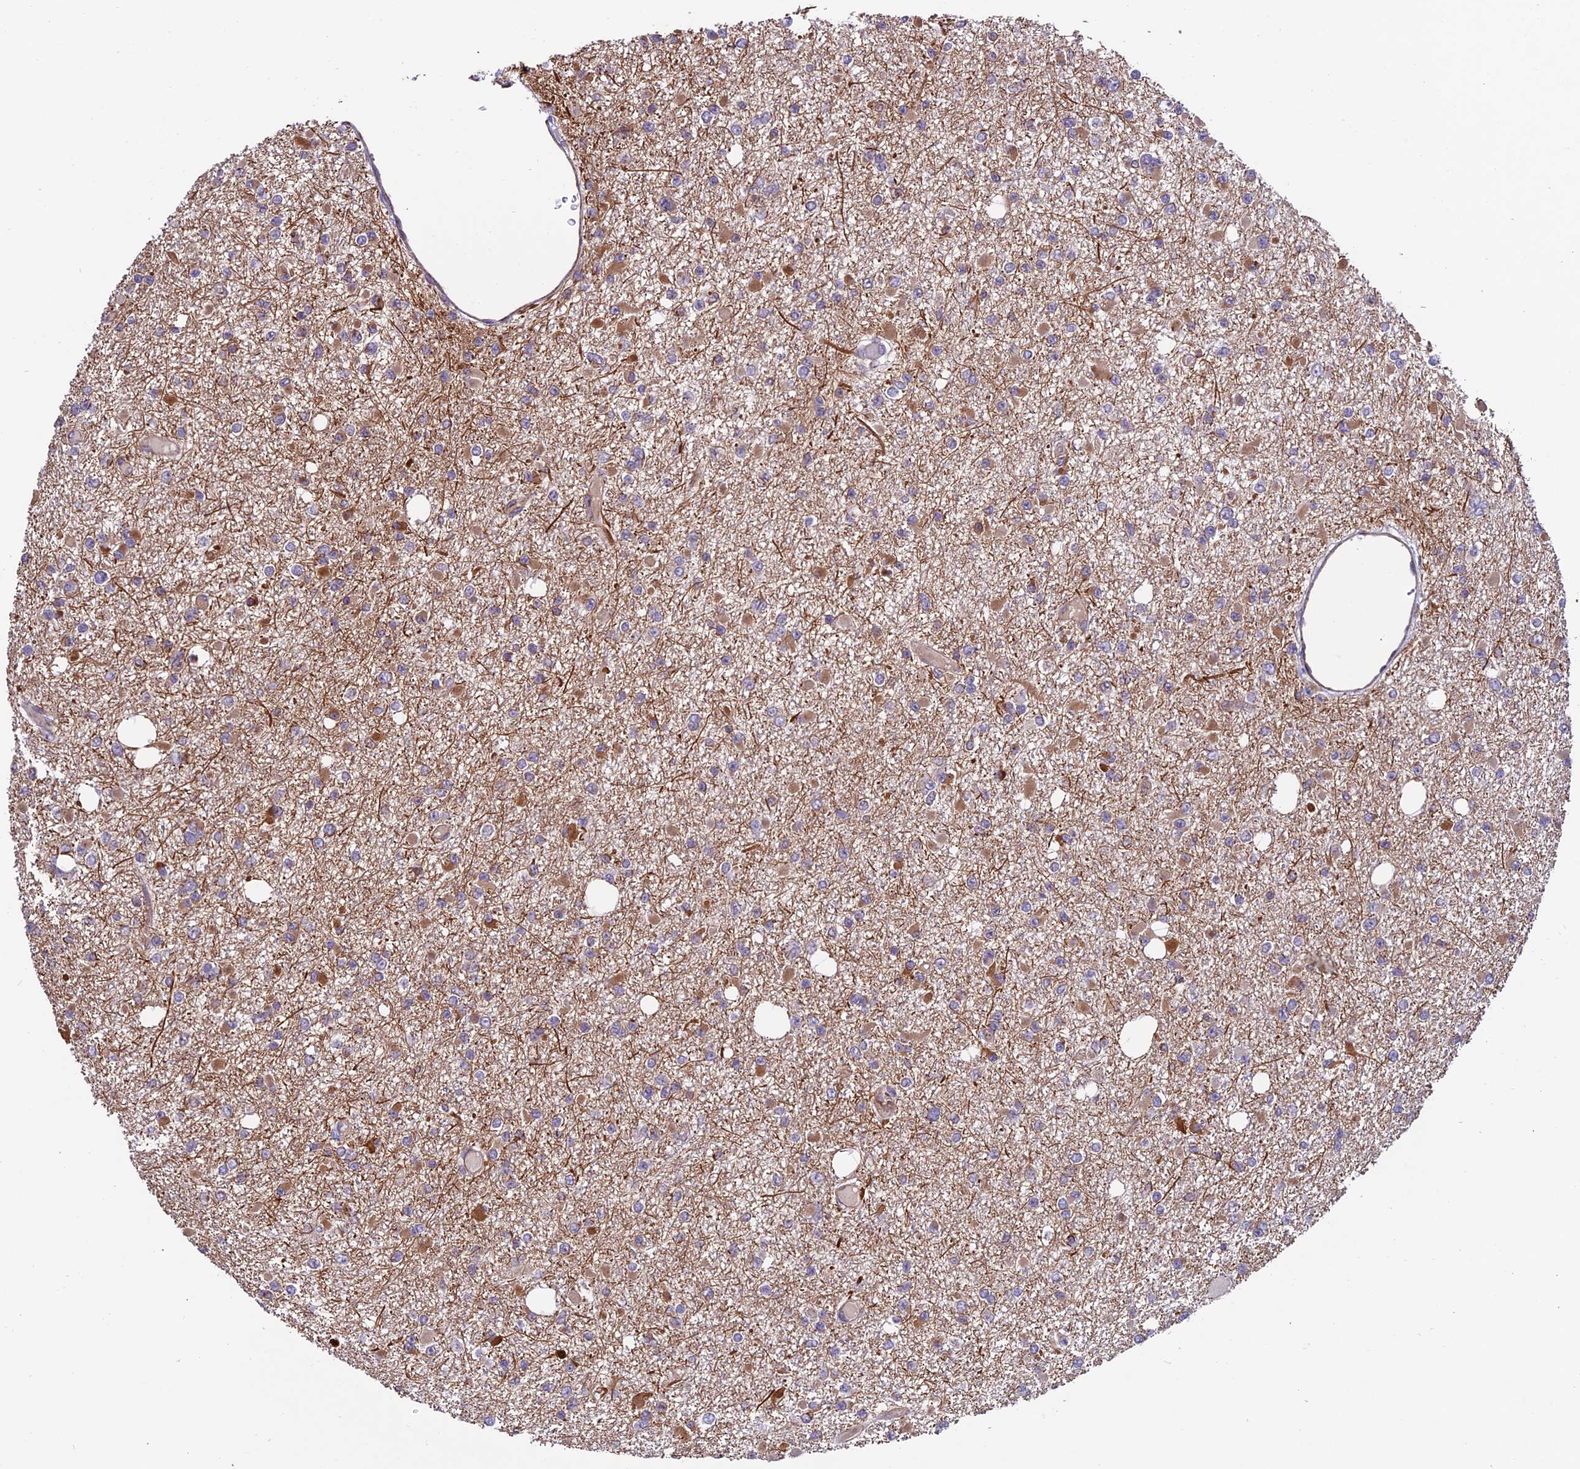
{"staining": {"intensity": "moderate", "quantity": "<25%", "location": "cytoplasmic/membranous"}, "tissue": "glioma", "cell_type": "Tumor cells", "image_type": "cancer", "snomed": [{"axis": "morphology", "description": "Glioma, malignant, Low grade"}, {"axis": "topography", "description": "Brain"}], "caption": "Glioma tissue shows moderate cytoplasmic/membranous staining in approximately <25% of tumor cells", "gene": "TNIP3", "patient": {"sex": "female", "age": 22}}